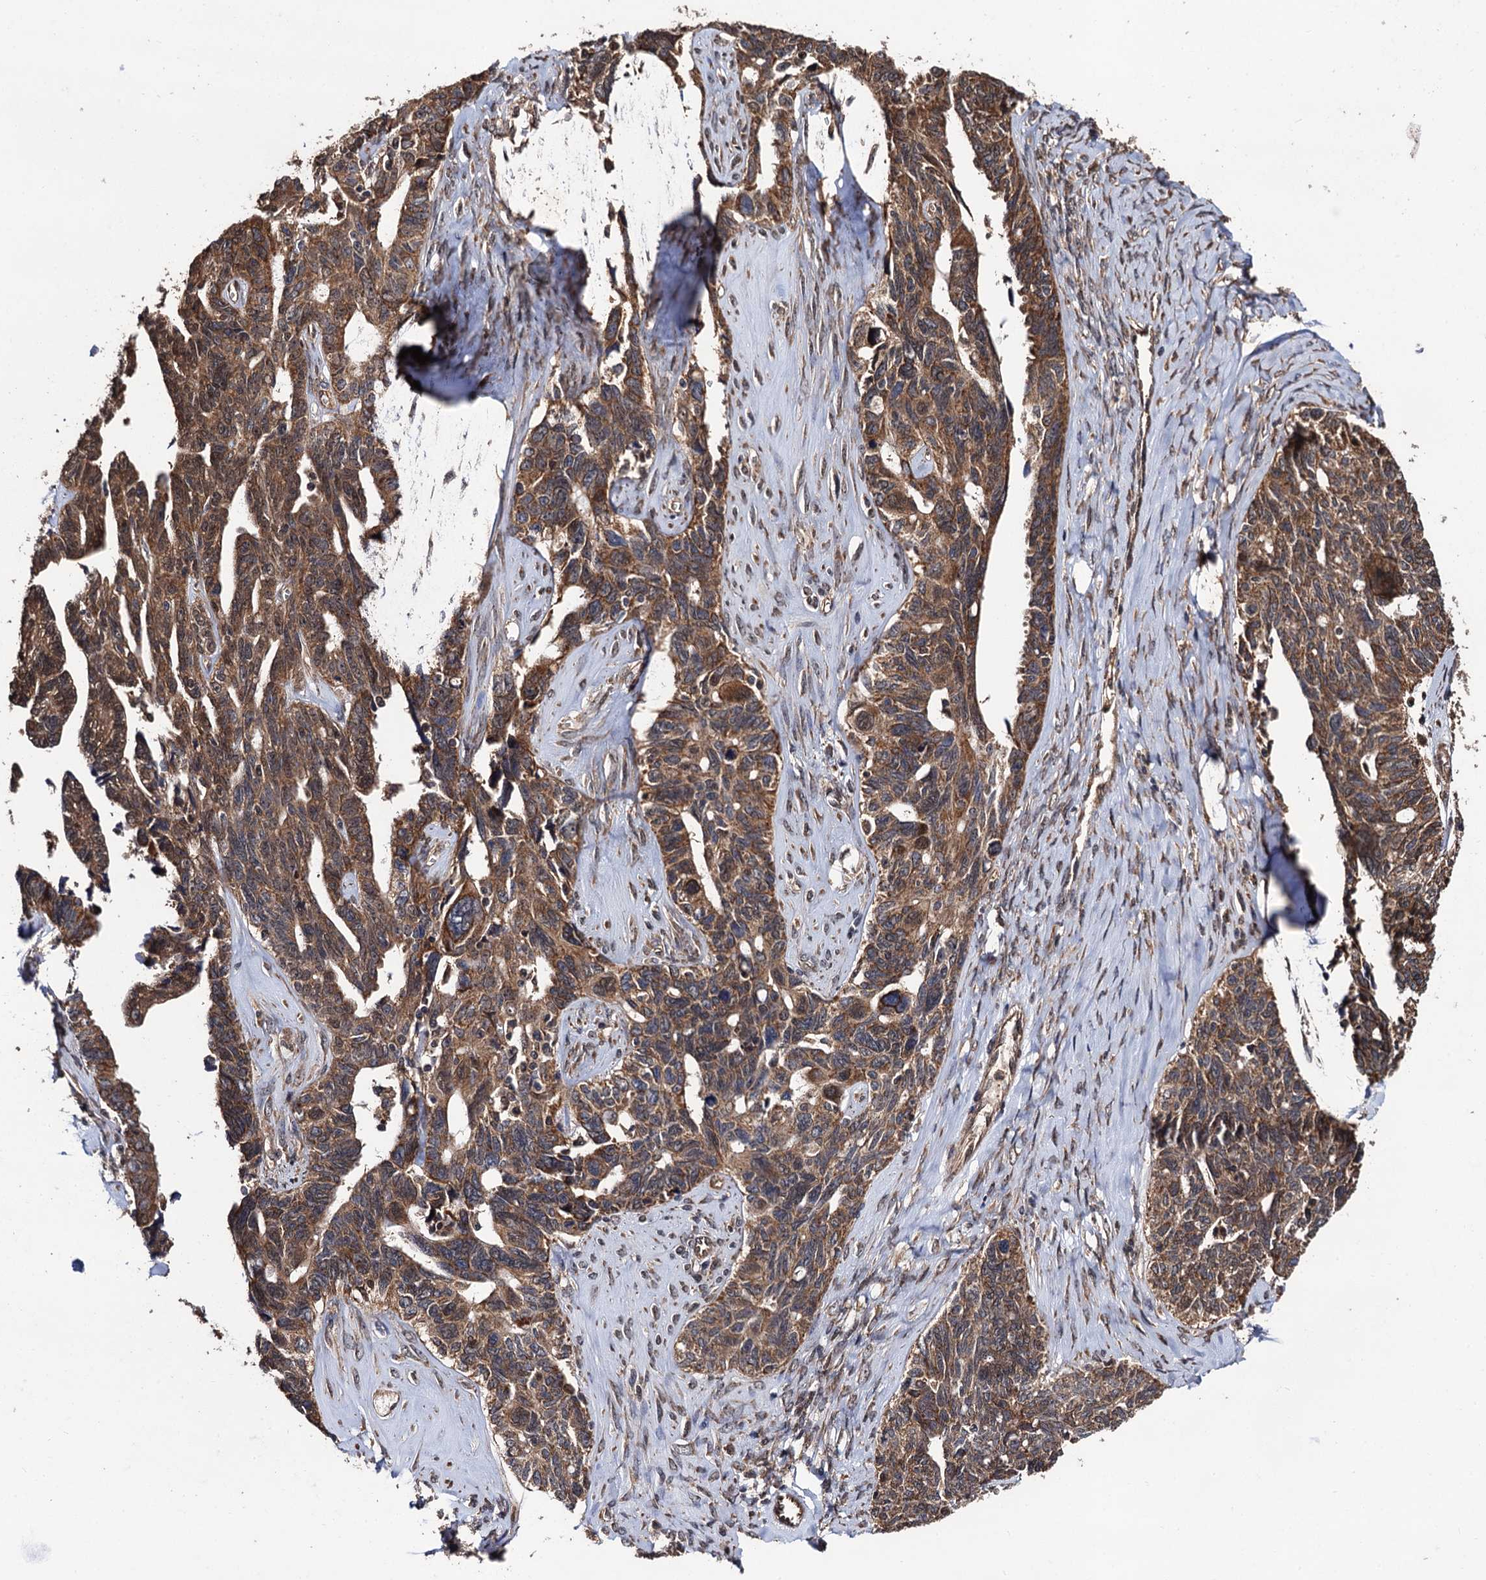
{"staining": {"intensity": "moderate", "quantity": ">75%", "location": "cytoplasmic/membranous"}, "tissue": "ovarian cancer", "cell_type": "Tumor cells", "image_type": "cancer", "snomed": [{"axis": "morphology", "description": "Cystadenocarcinoma, serous, NOS"}, {"axis": "topography", "description": "Ovary"}], "caption": "Immunohistochemical staining of serous cystadenocarcinoma (ovarian) displays medium levels of moderate cytoplasmic/membranous protein expression in about >75% of tumor cells. Using DAB (brown) and hematoxylin (blue) stains, captured at high magnification using brightfield microscopy.", "gene": "MIER2", "patient": {"sex": "female", "age": 79}}